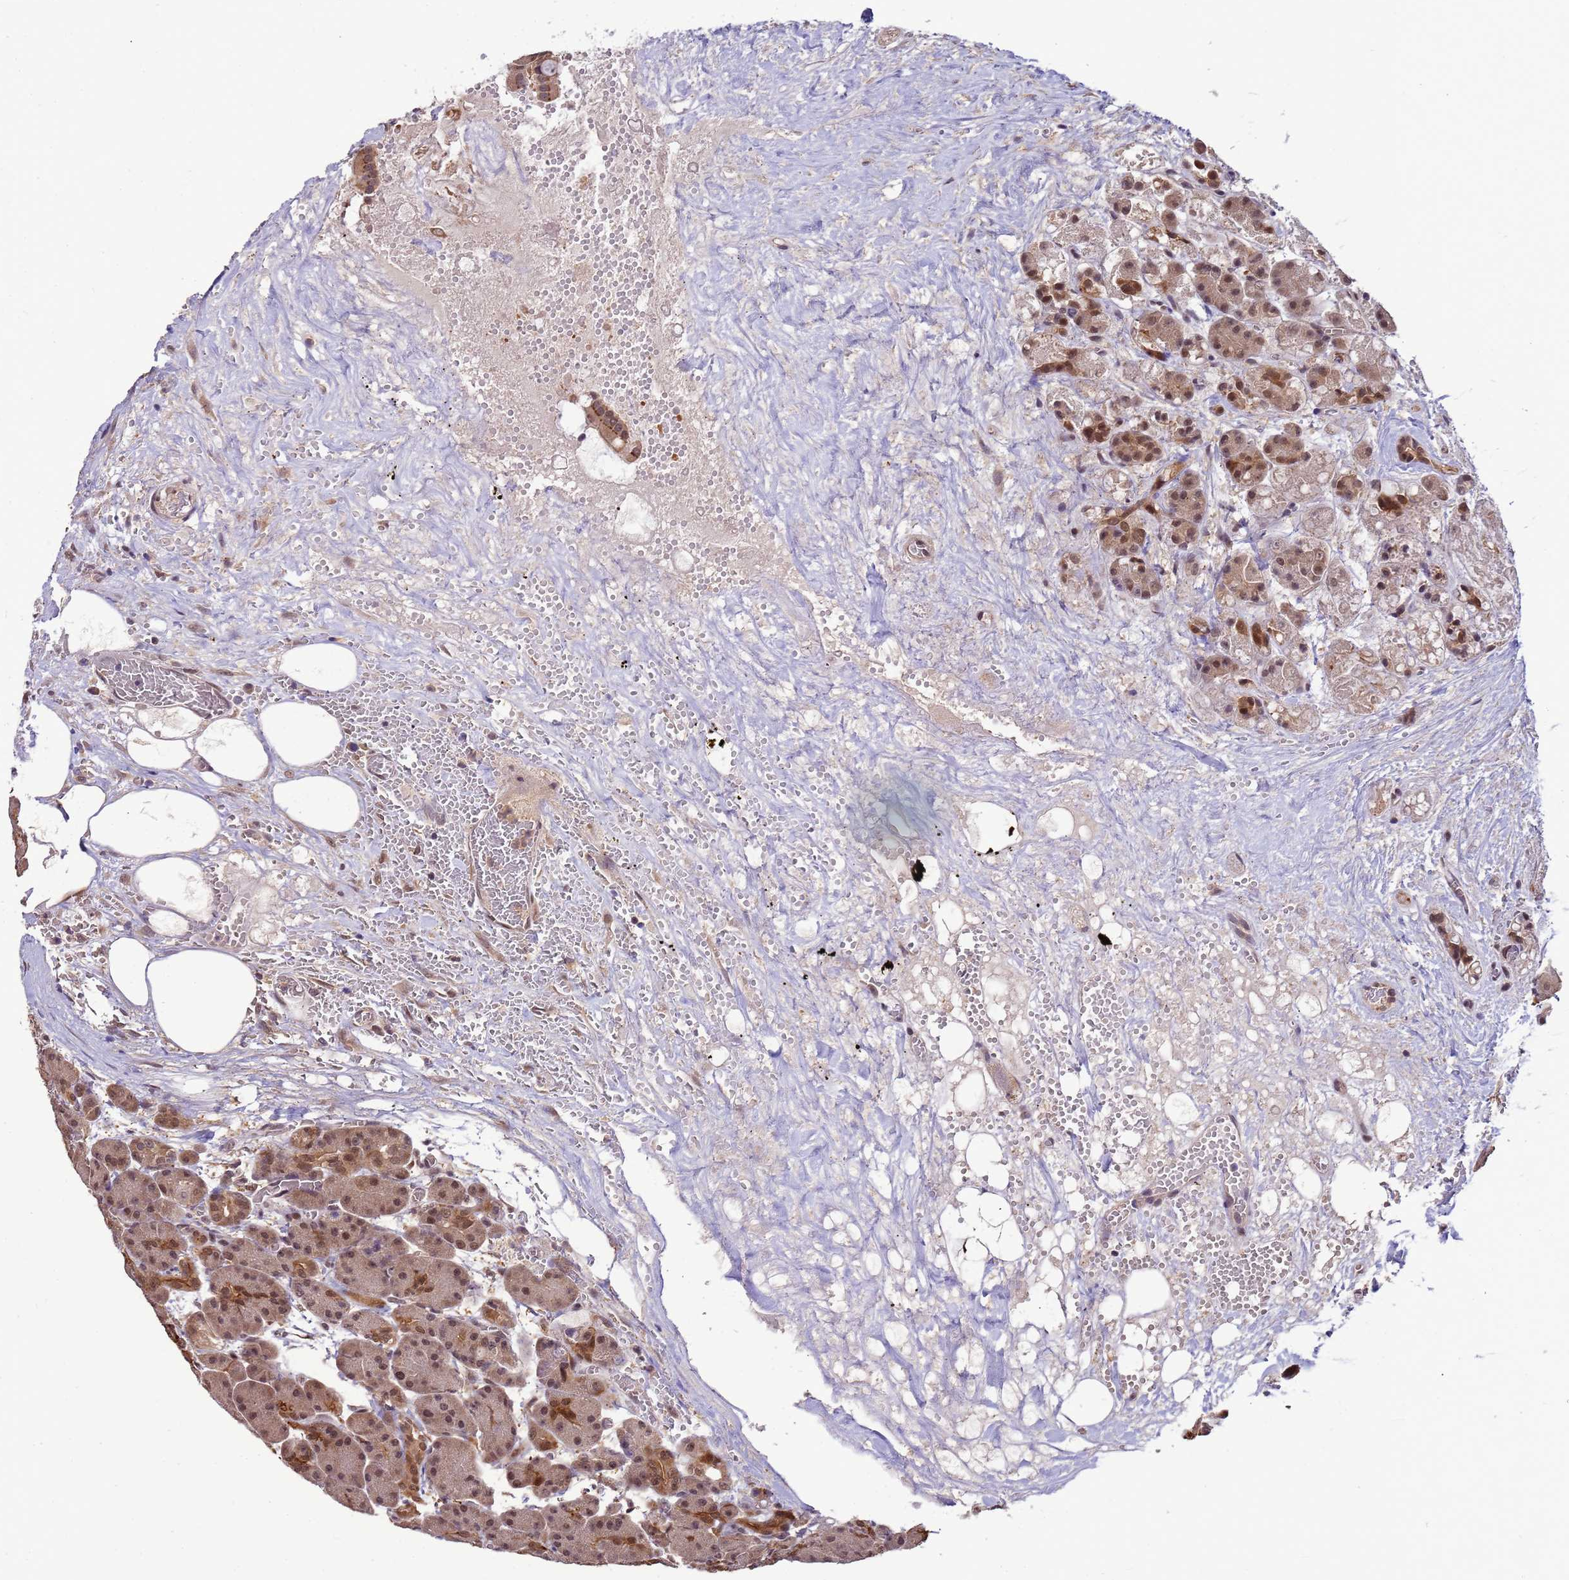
{"staining": {"intensity": "moderate", "quantity": ">75%", "location": "cytoplasmic/membranous,nuclear"}, "tissue": "pancreas", "cell_type": "Exocrine glandular cells", "image_type": "normal", "snomed": [{"axis": "morphology", "description": "Normal tissue, NOS"}, {"axis": "topography", "description": "Pancreas"}], "caption": "The photomicrograph displays staining of unremarkable pancreas, revealing moderate cytoplasmic/membranous,nuclear protein staining (brown color) within exocrine glandular cells.", "gene": "ZBTB5", "patient": {"sex": "male", "age": 63}}